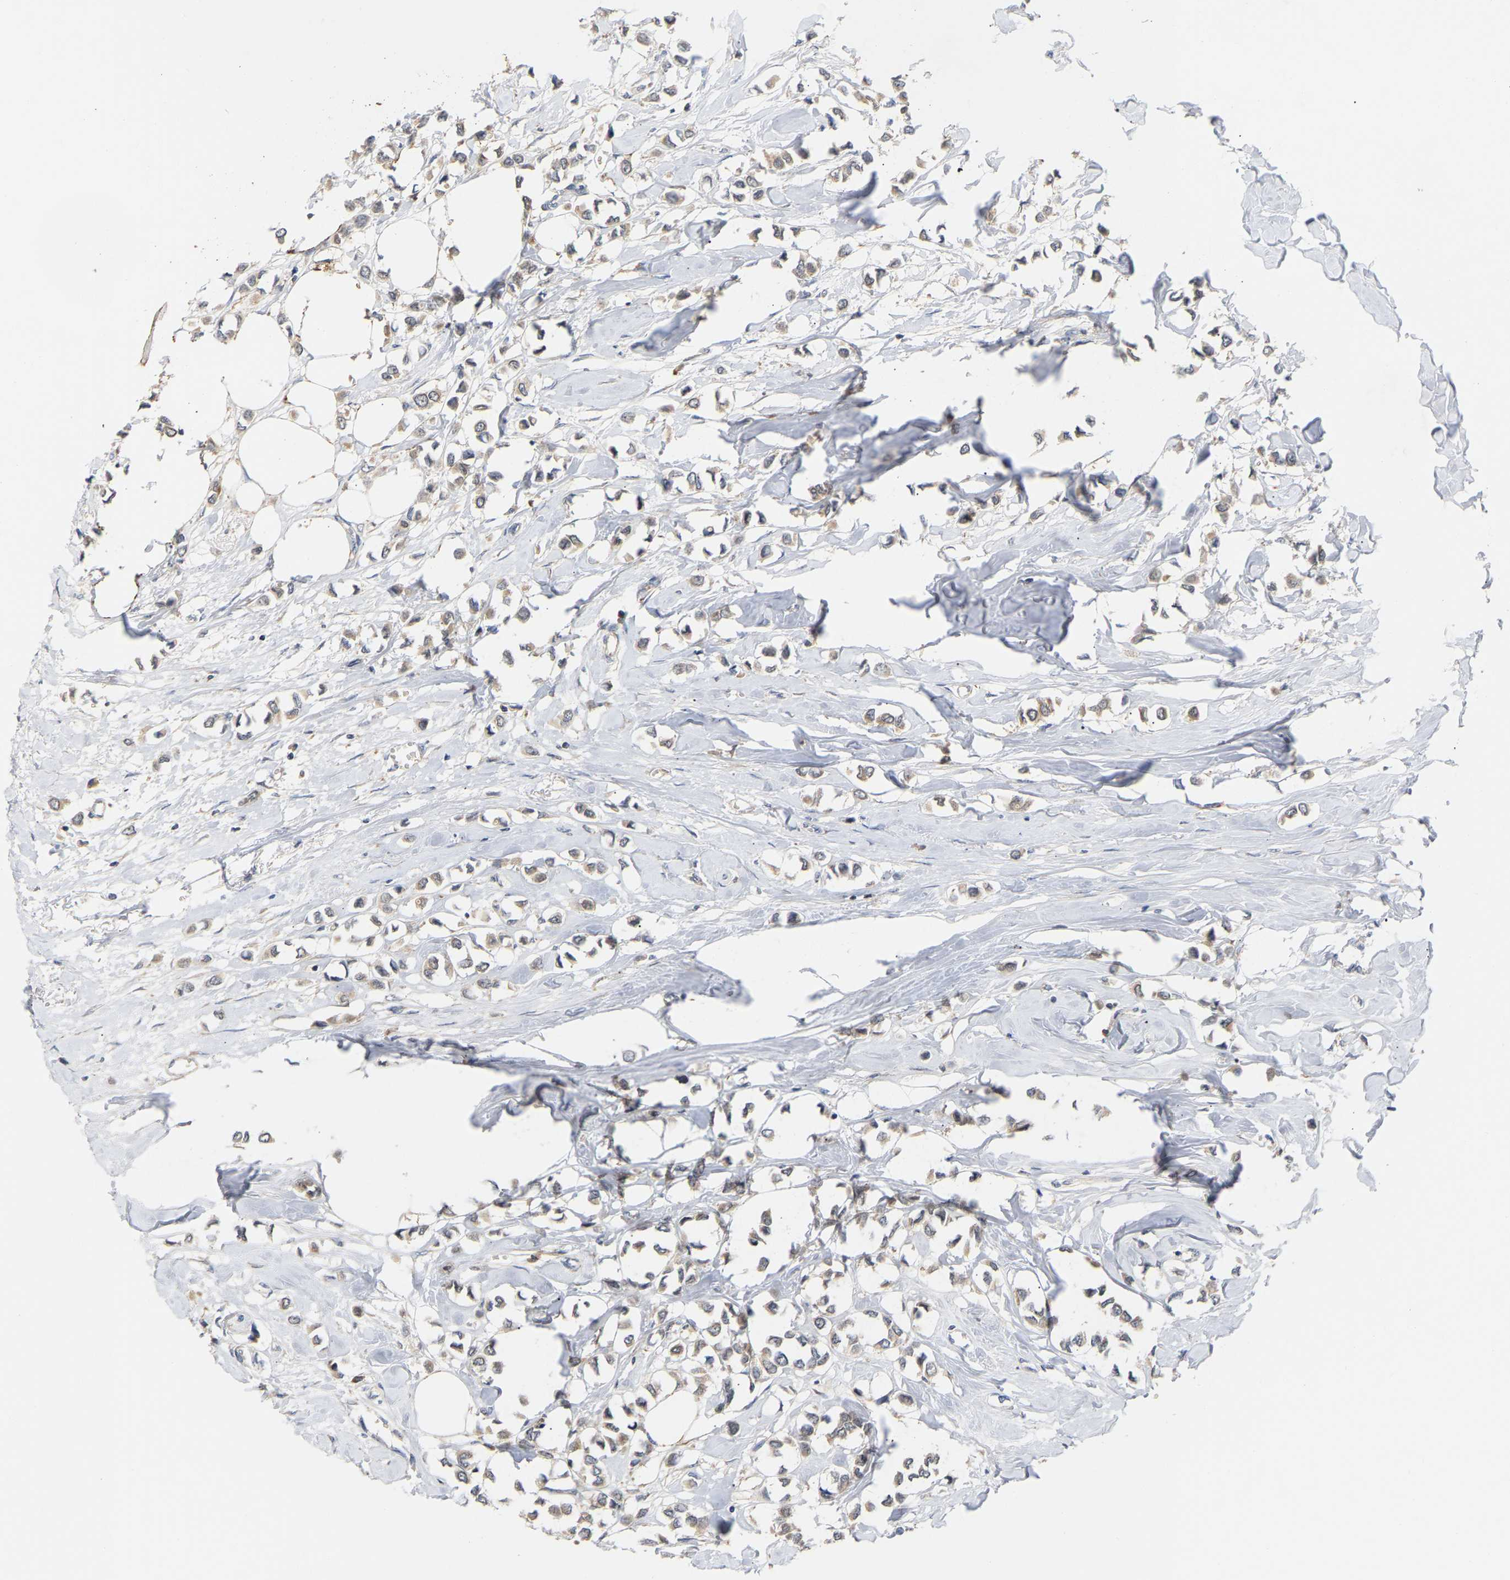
{"staining": {"intensity": "weak", "quantity": ">75%", "location": "cytoplasmic/membranous"}, "tissue": "breast cancer", "cell_type": "Tumor cells", "image_type": "cancer", "snomed": [{"axis": "morphology", "description": "Lobular carcinoma"}, {"axis": "topography", "description": "Breast"}], "caption": "A micrograph of human lobular carcinoma (breast) stained for a protein displays weak cytoplasmic/membranous brown staining in tumor cells.", "gene": "TPMT", "patient": {"sex": "female", "age": 51}}